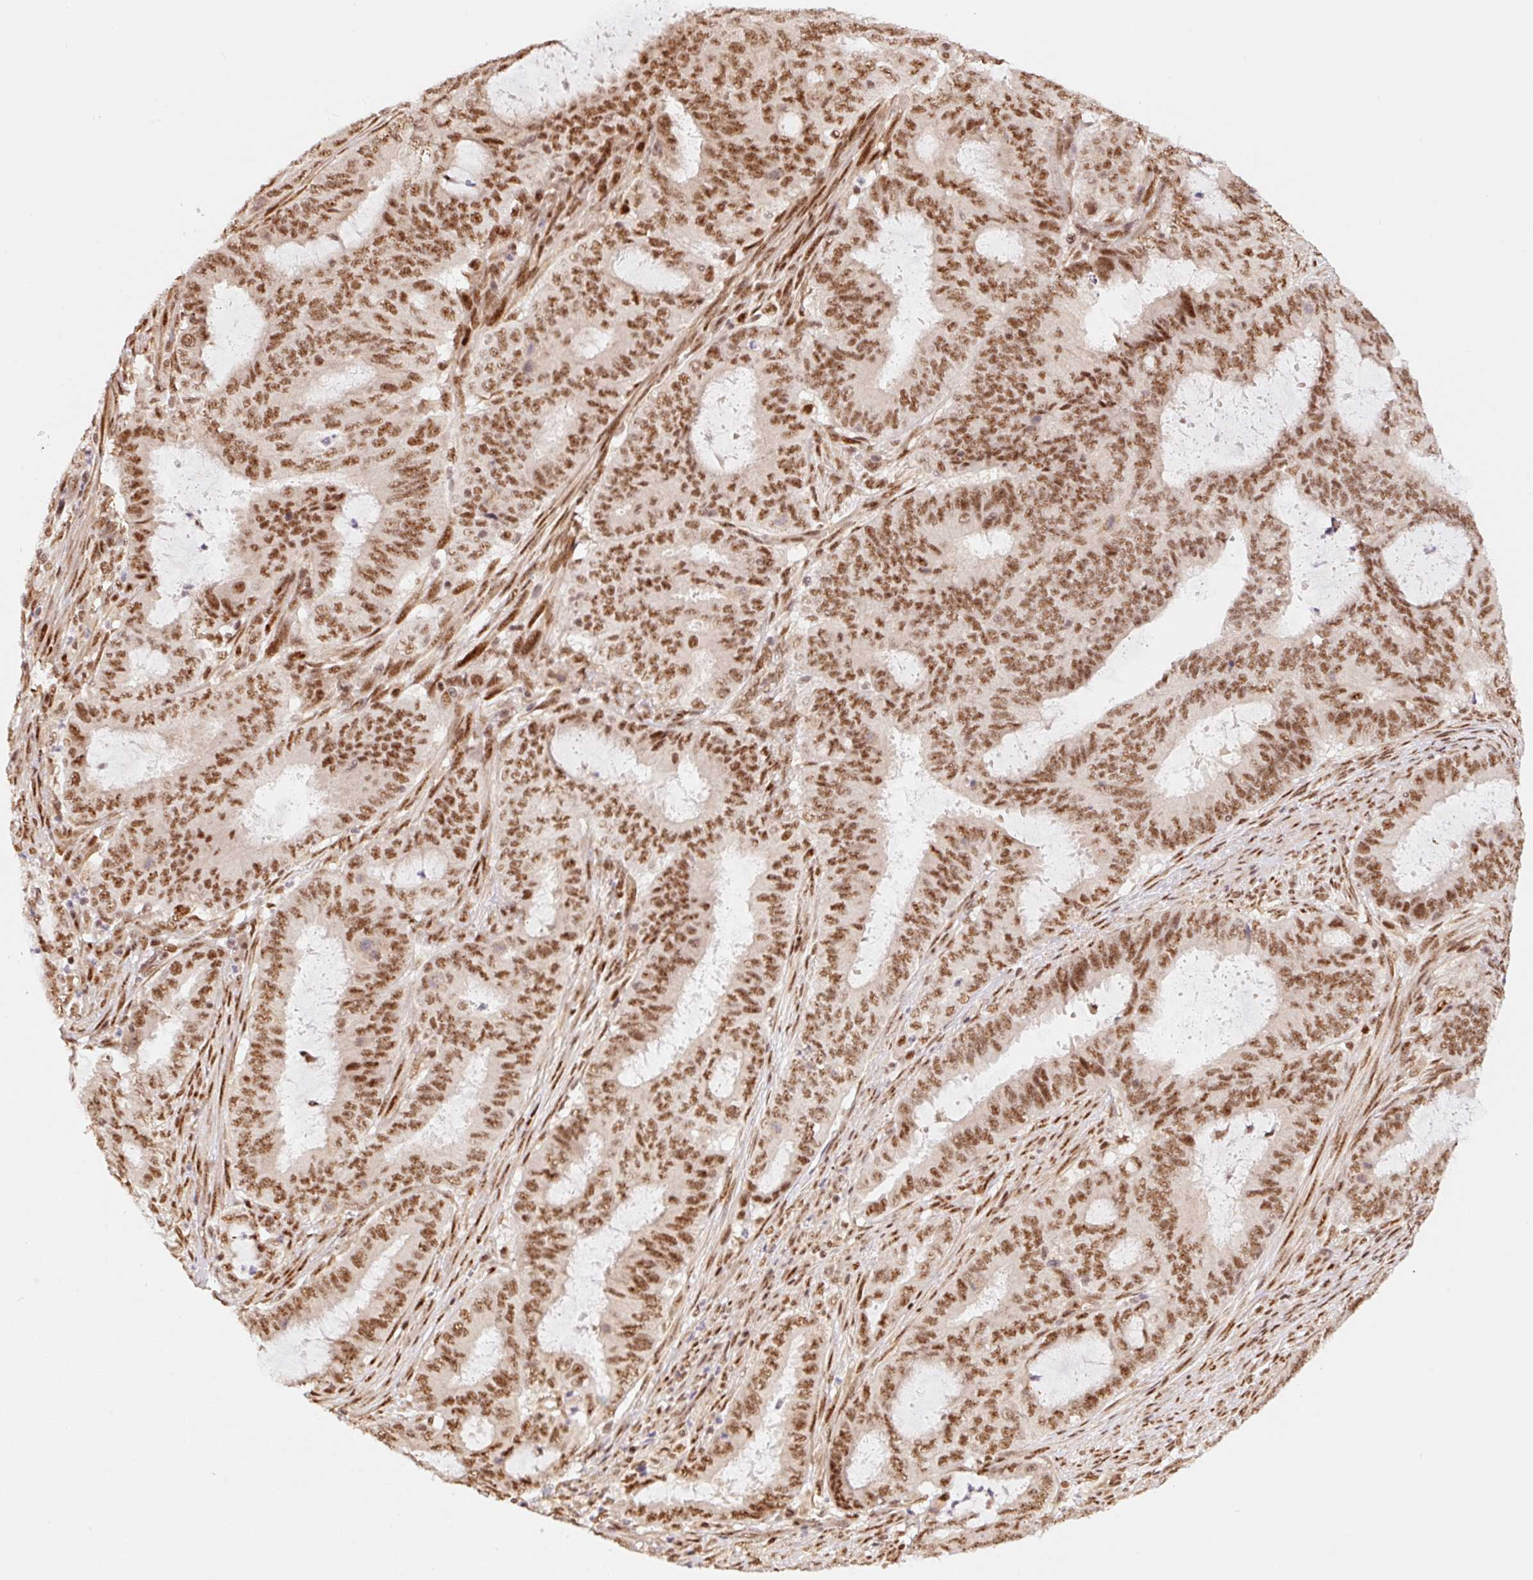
{"staining": {"intensity": "moderate", "quantity": ">75%", "location": "nuclear"}, "tissue": "endometrial cancer", "cell_type": "Tumor cells", "image_type": "cancer", "snomed": [{"axis": "morphology", "description": "Adenocarcinoma, NOS"}, {"axis": "topography", "description": "Endometrium"}], "caption": "Adenocarcinoma (endometrial) stained for a protein reveals moderate nuclear positivity in tumor cells. The staining was performed using DAB to visualize the protein expression in brown, while the nuclei were stained in blue with hematoxylin (Magnification: 20x).", "gene": "INTS8", "patient": {"sex": "female", "age": 51}}